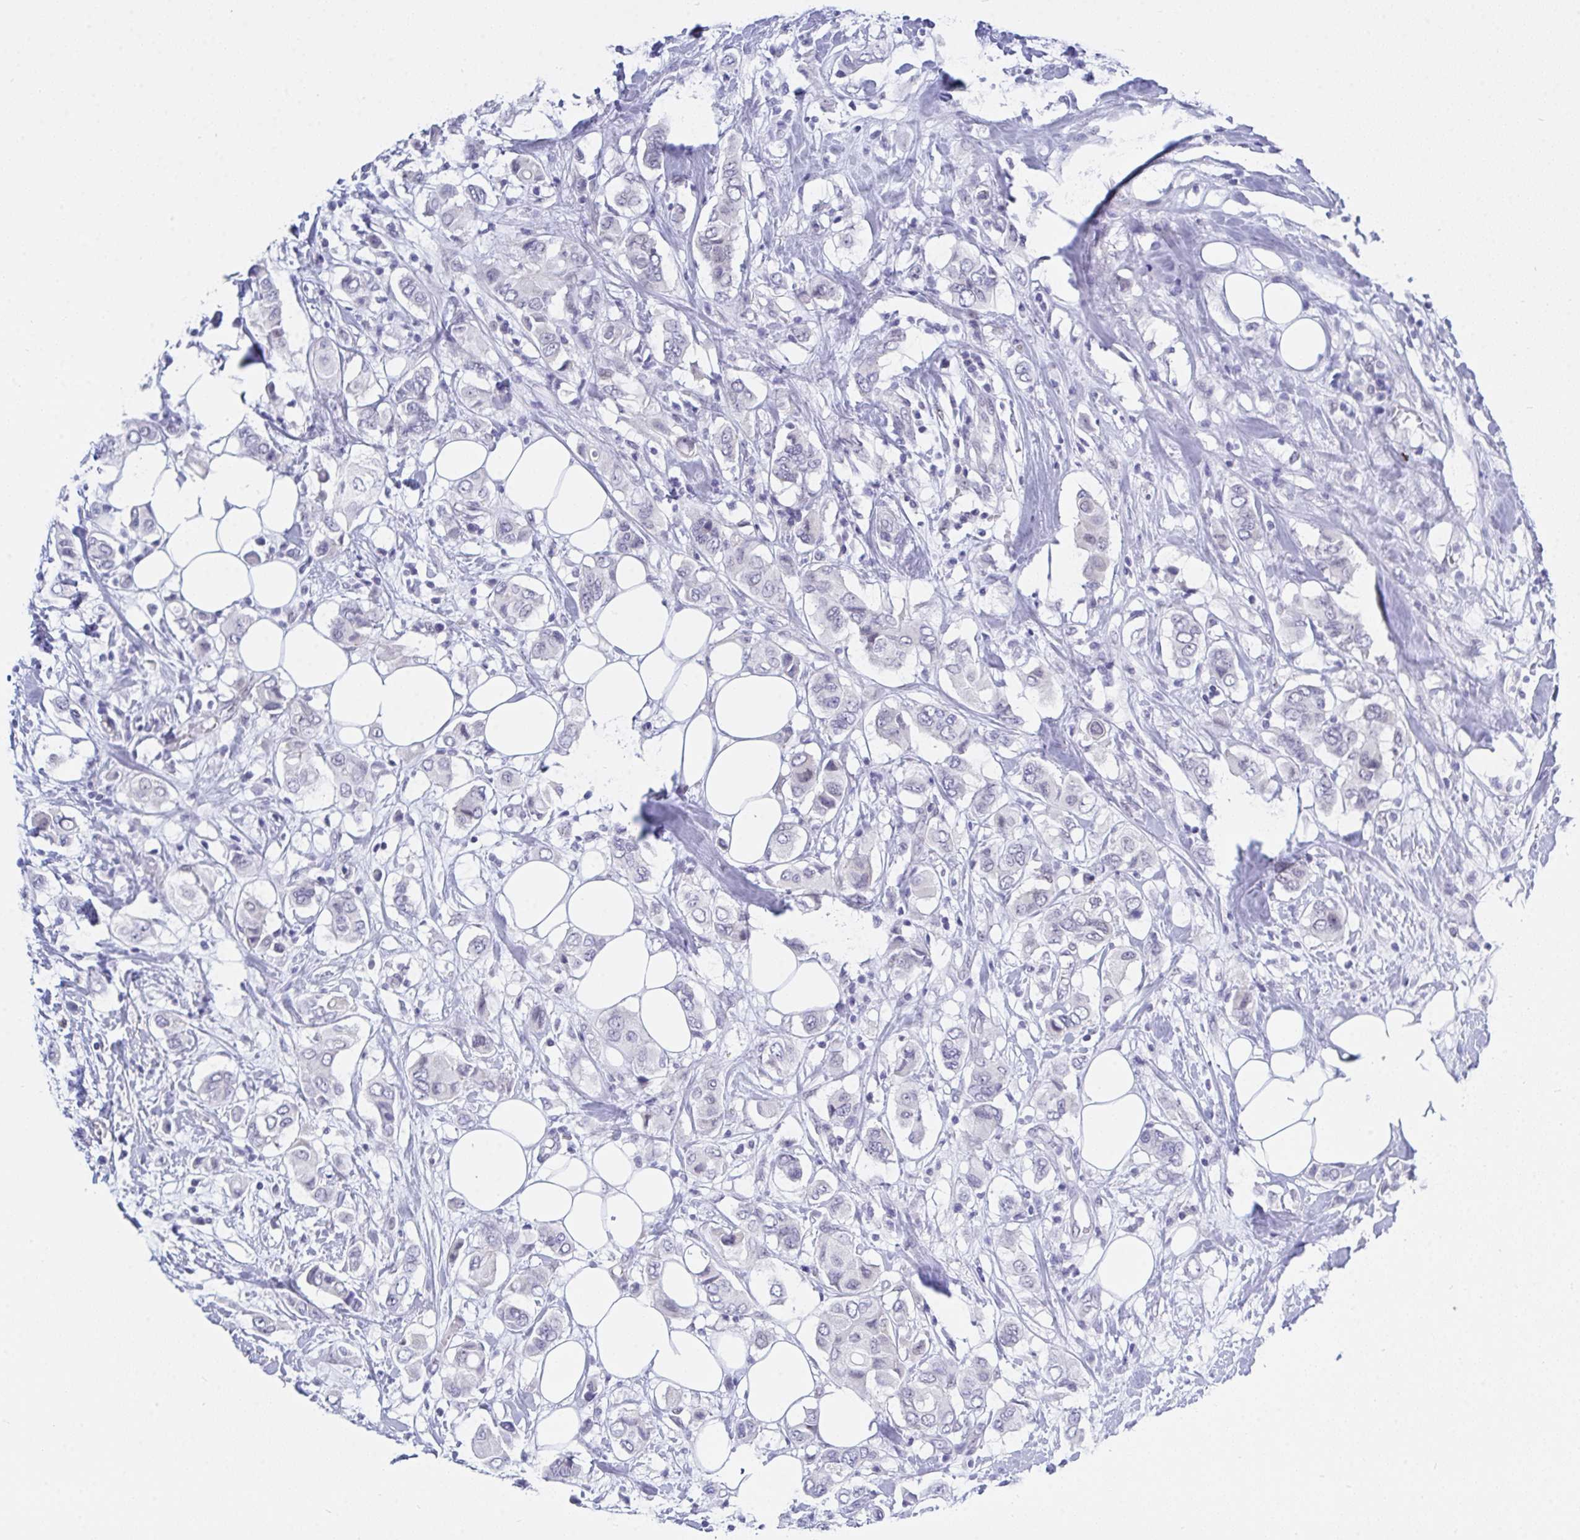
{"staining": {"intensity": "negative", "quantity": "none", "location": "none"}, "tissue": "breast cancer", "cell_type": "Tumor cells", "image_type": "cancer", "snomed": [{"axis": "morphology", "description": "Lobular carcinoma"}, {"axis": "topography", "description": "Breast"}], "caption": "A histopathology image of breast cancer stained for a protein exhibits no brown staining in tumor cells.", "gene": "FBXL22", "patient": {"sex": "female", "age": 51}}